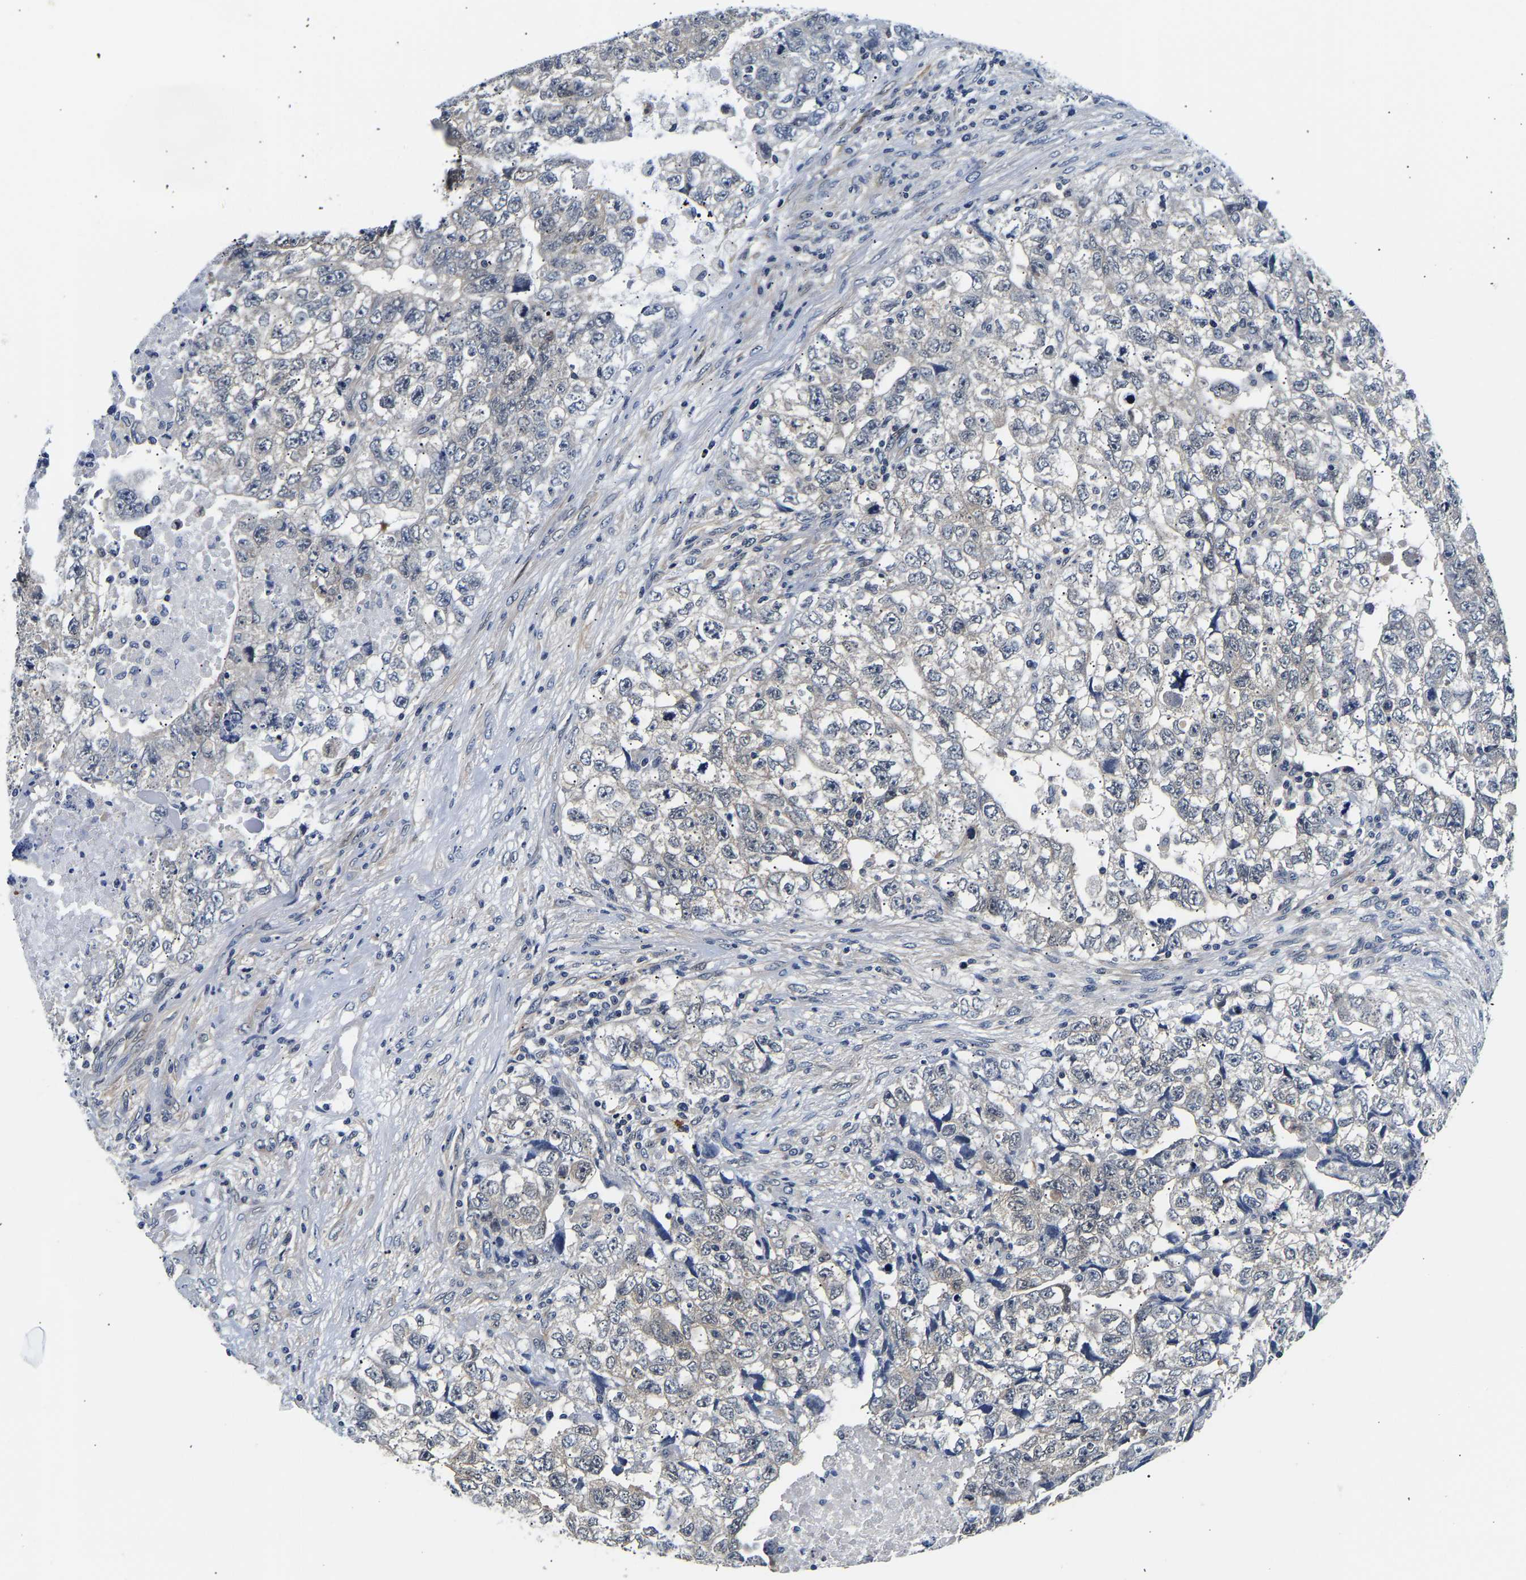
{"staining": {"intensity": "negative", "quantity": "none", "location": "none"}, "tissue": "testis cancer", "cell_type": "Tumor cells", "image_type": "cancer", "snomed": [{"axis": "morphology", "description": "Carcinoma, Embryonal, NOS"}, {"axis": "topography", "description": "Testis"}], "caption": "Tumor cells show no significant protein expression in testis cancer.", "gene": "UCHL3", "patient": {"sex": "male", "age": 36}}